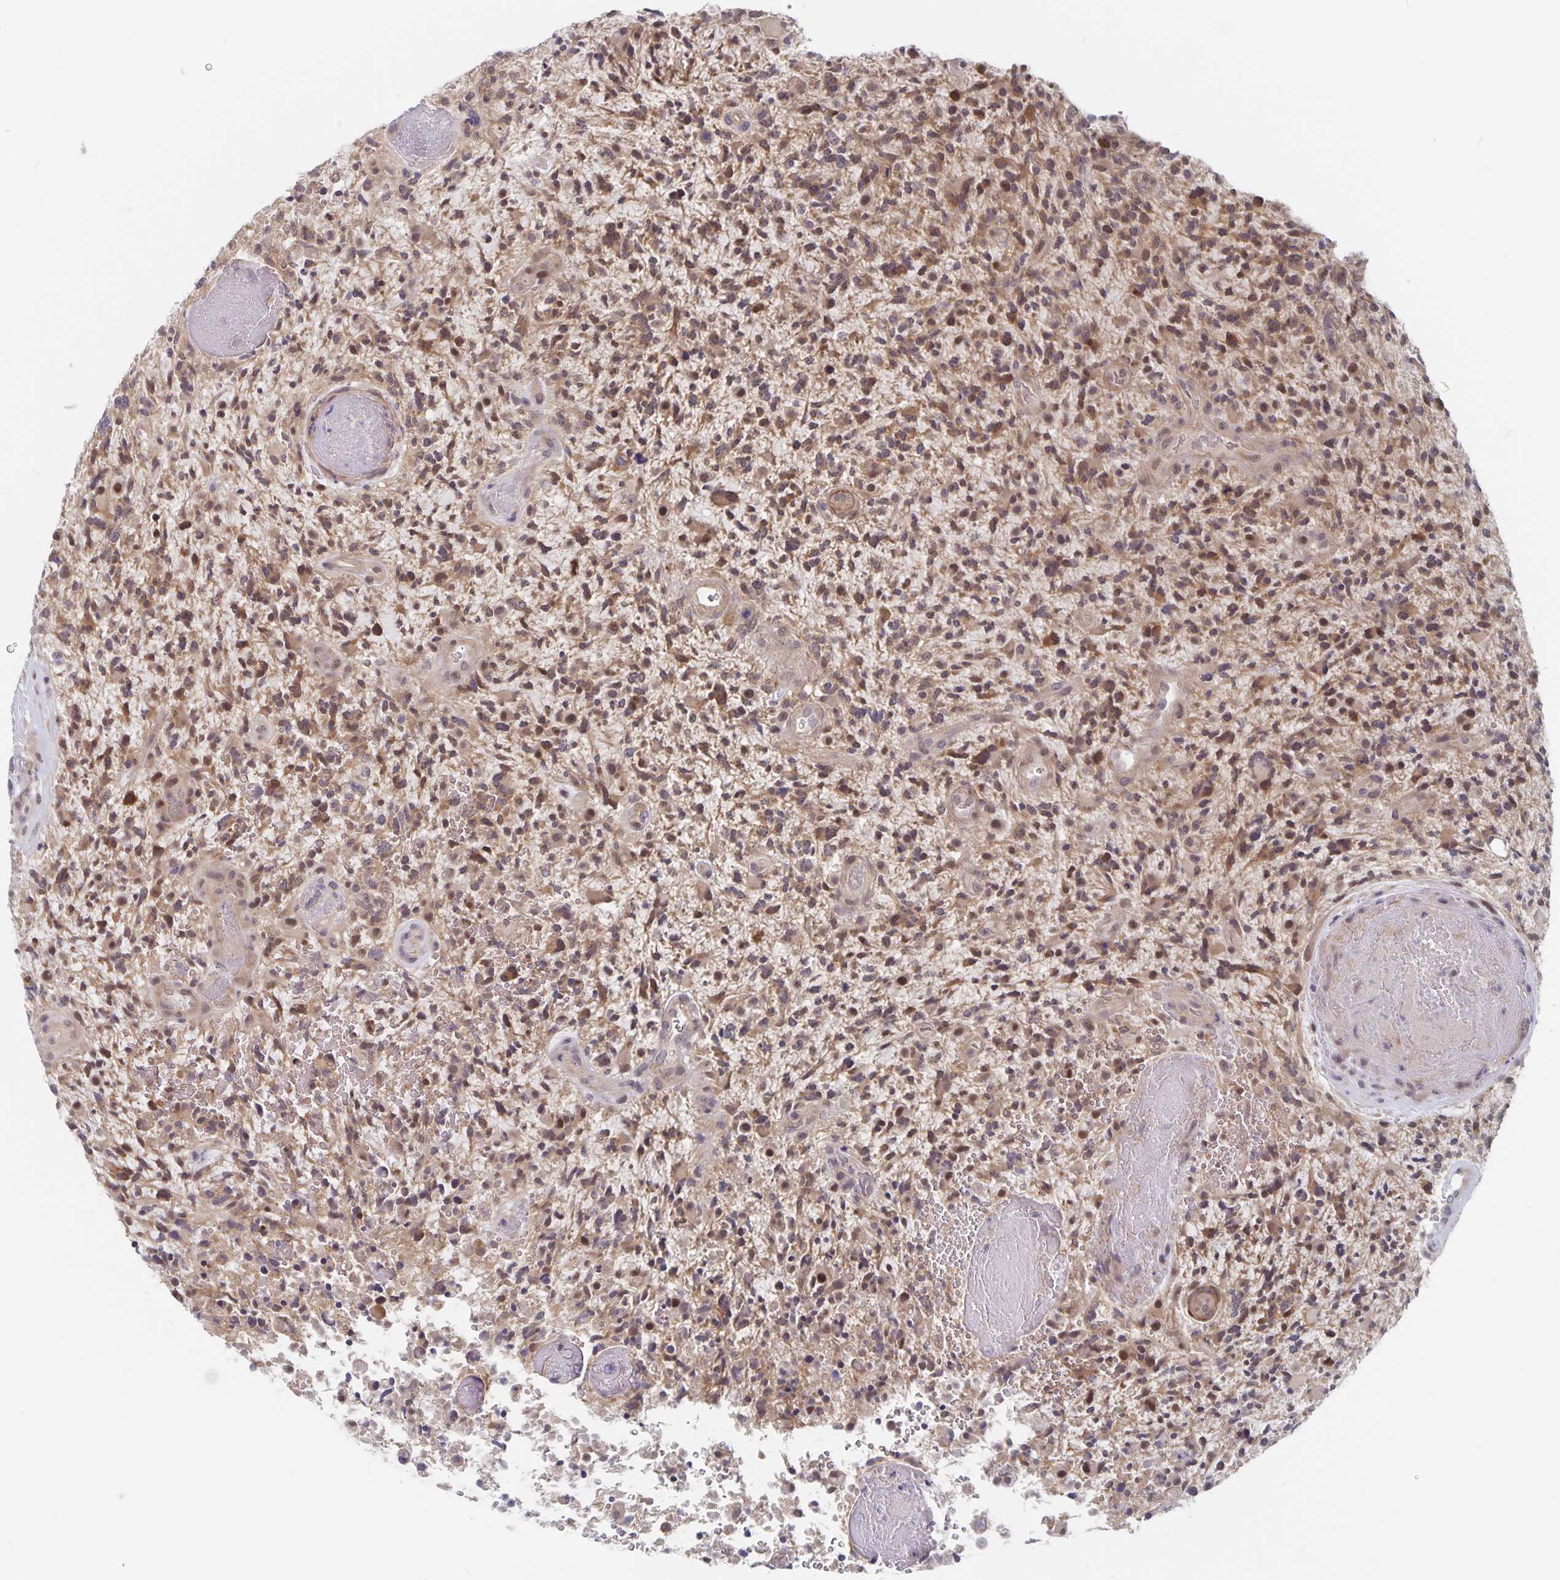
{"staining": {"intensity": "moderate", "quantity": "25%-75%", "location": "cytoplasmic/membranous,nuclear"}, "tissue": "glioma", "cell_type": "Tumor cells", "image_type": "cancer", "snomed": [{"axis": "morphology", "description": "Glioma, malignant, High grade"}, {"axis": "topography", "description": "Brain"}], "caption": "IHC of malignant glioma (high-grade) demonstrates medium levels of moderate cytoplasmic/membranous and nuclear staining in approximately 25%-75% of tumor cells.", "gene": "BAG6", "patient": {"sex": "female", "age": 71}}